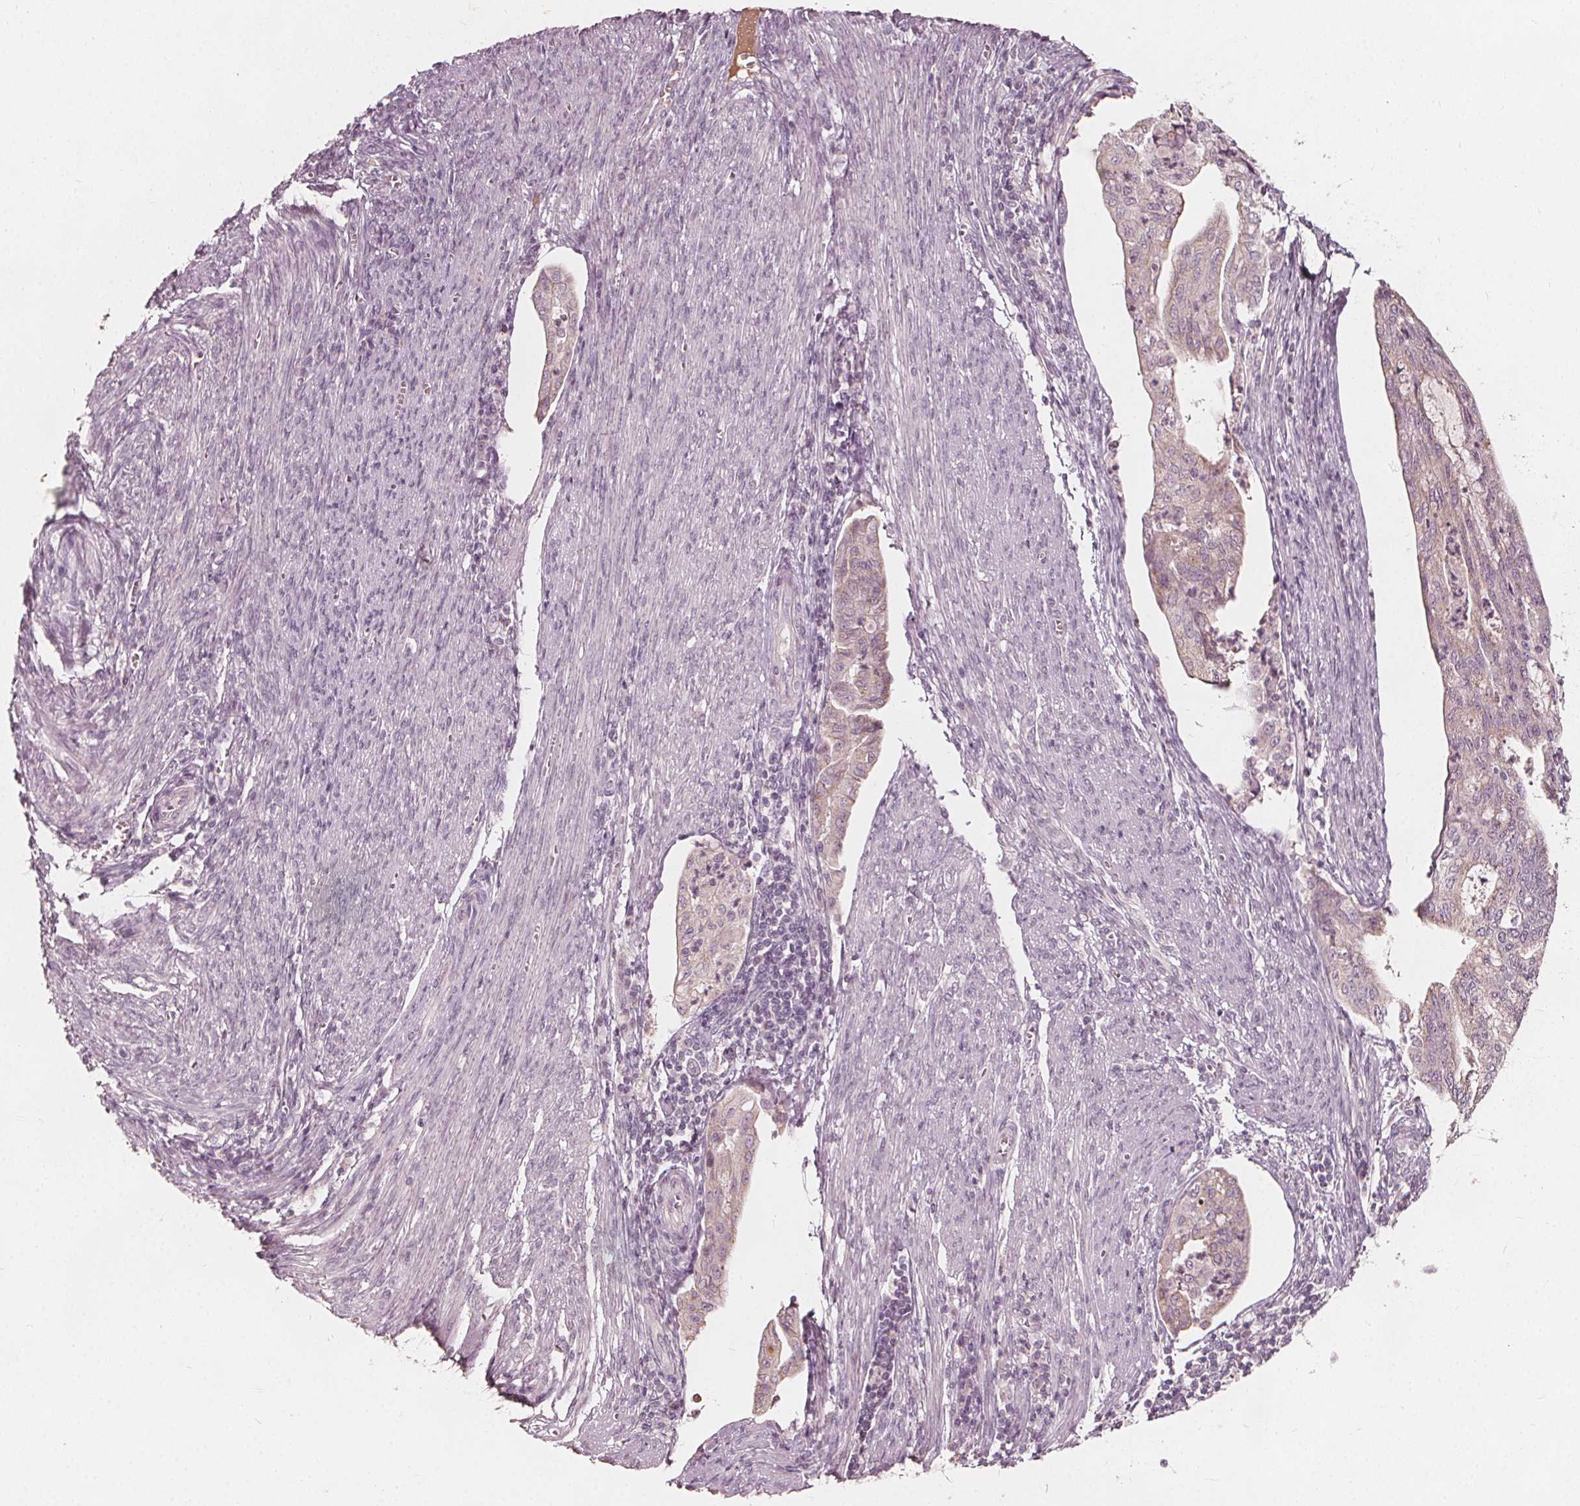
{"staining": {"intensity": "weak", "quantity": "<25%", "location": "cytoplasmic/membranous"}, "tissue": "endometrial cancer", "cell_type": "Tumor cells", "image_type": "cancer", "snomed": [{"axis": "morphology", "description": "Adenocarcinoma, NOS"}, {"axis": "topography", "description": "Endometrium"}], "caption": "A photomicrograph of human endometrial cancer is negative for staining in tumor cells.", "gene": "NPC1L1", "patient": {"sex": "female", "age": 79}}